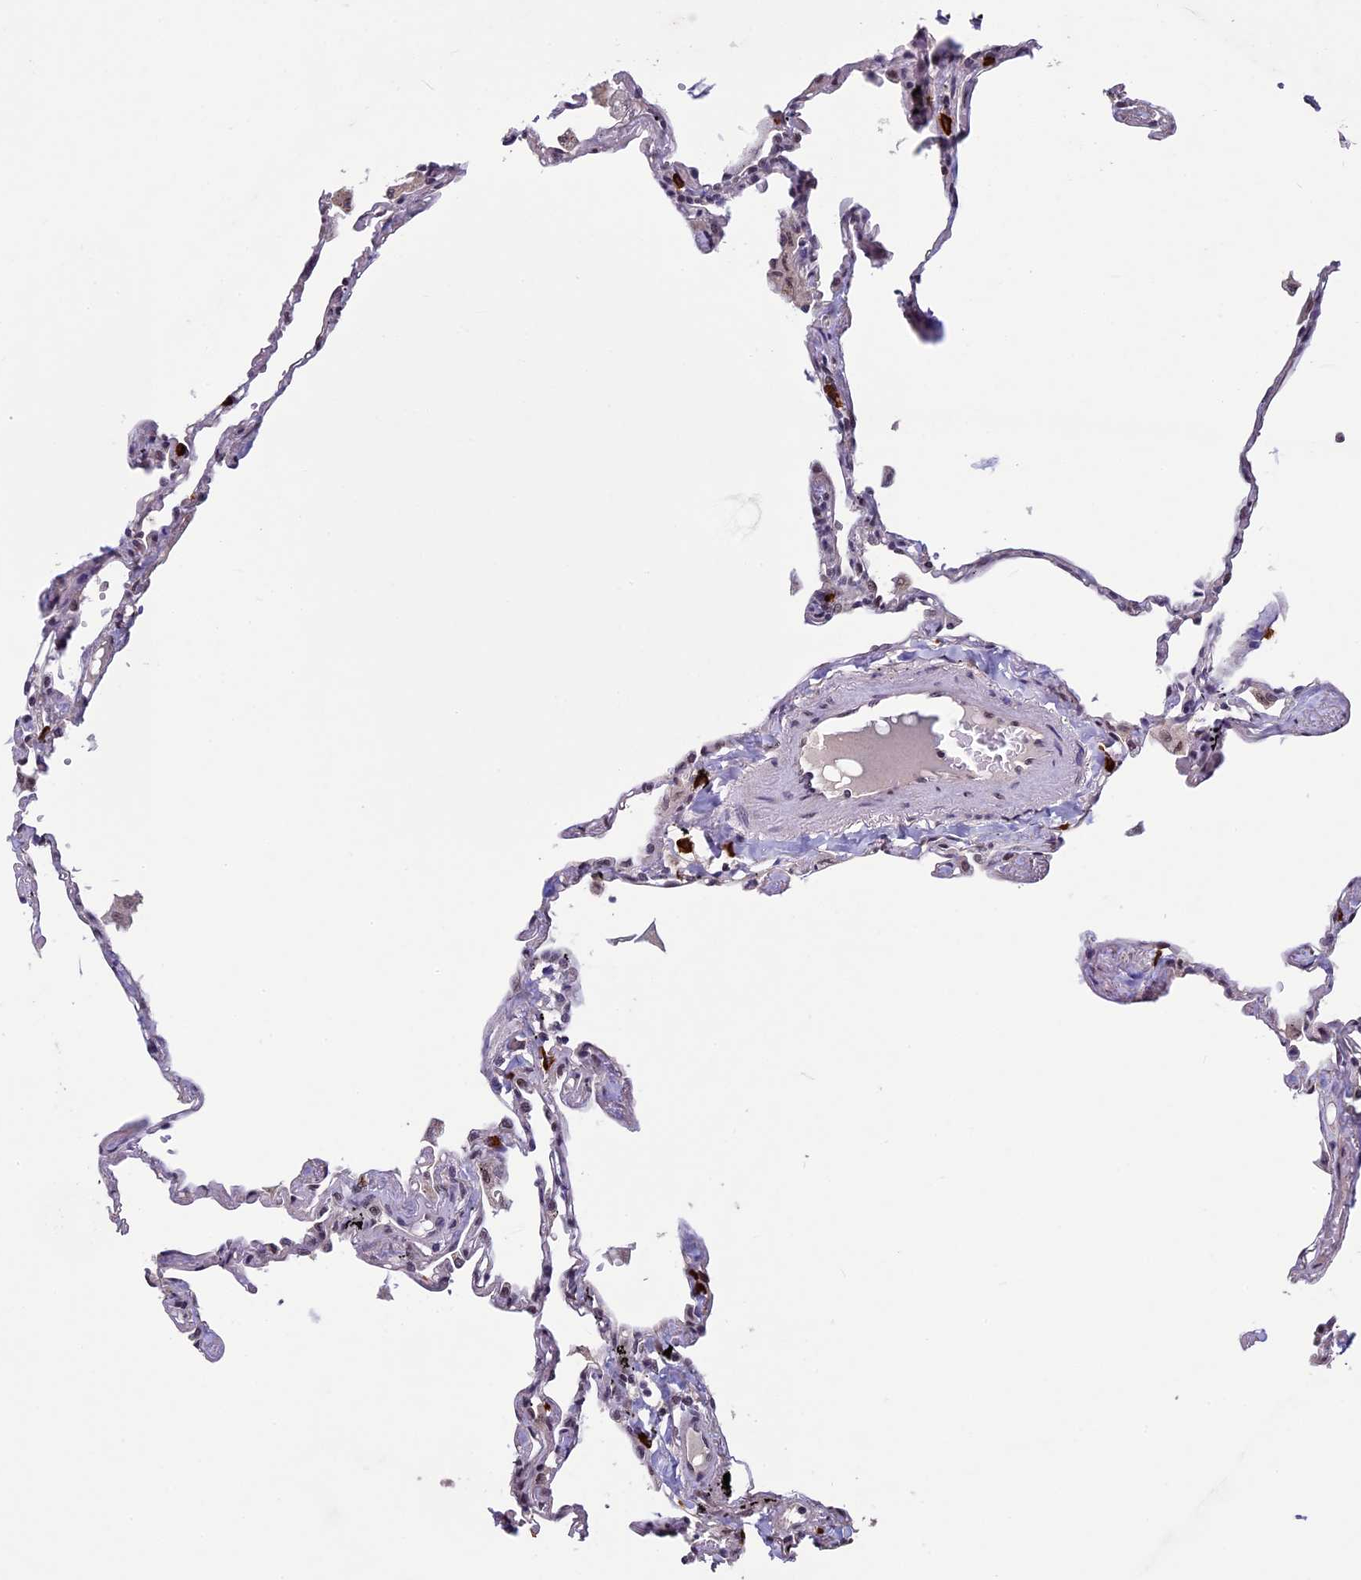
{"staining": {"intensity": "weak", "quantity": "<25%", "location": "cytoplasmic/membranous,nuclear"}, "tissue": "lung", "cell_type": "Alveolar cells", "image_type": "normal", "snomed": [{"axis": "morphology", "description": "Normal tissue, NOS"}, {"axis": "topography", "description": "Lung"}], "caption": "Lung was stained to show a protein in brown. There is no significant staining in alveolar cells. Brightfield microscopy of IHC stained with DAB (3,3'-diaminobenzidine) (brown) and hematoxylin (blue), captured at high magnification.", "gene": "RNF40", "patient": {"sex": "female", "age": 67}}